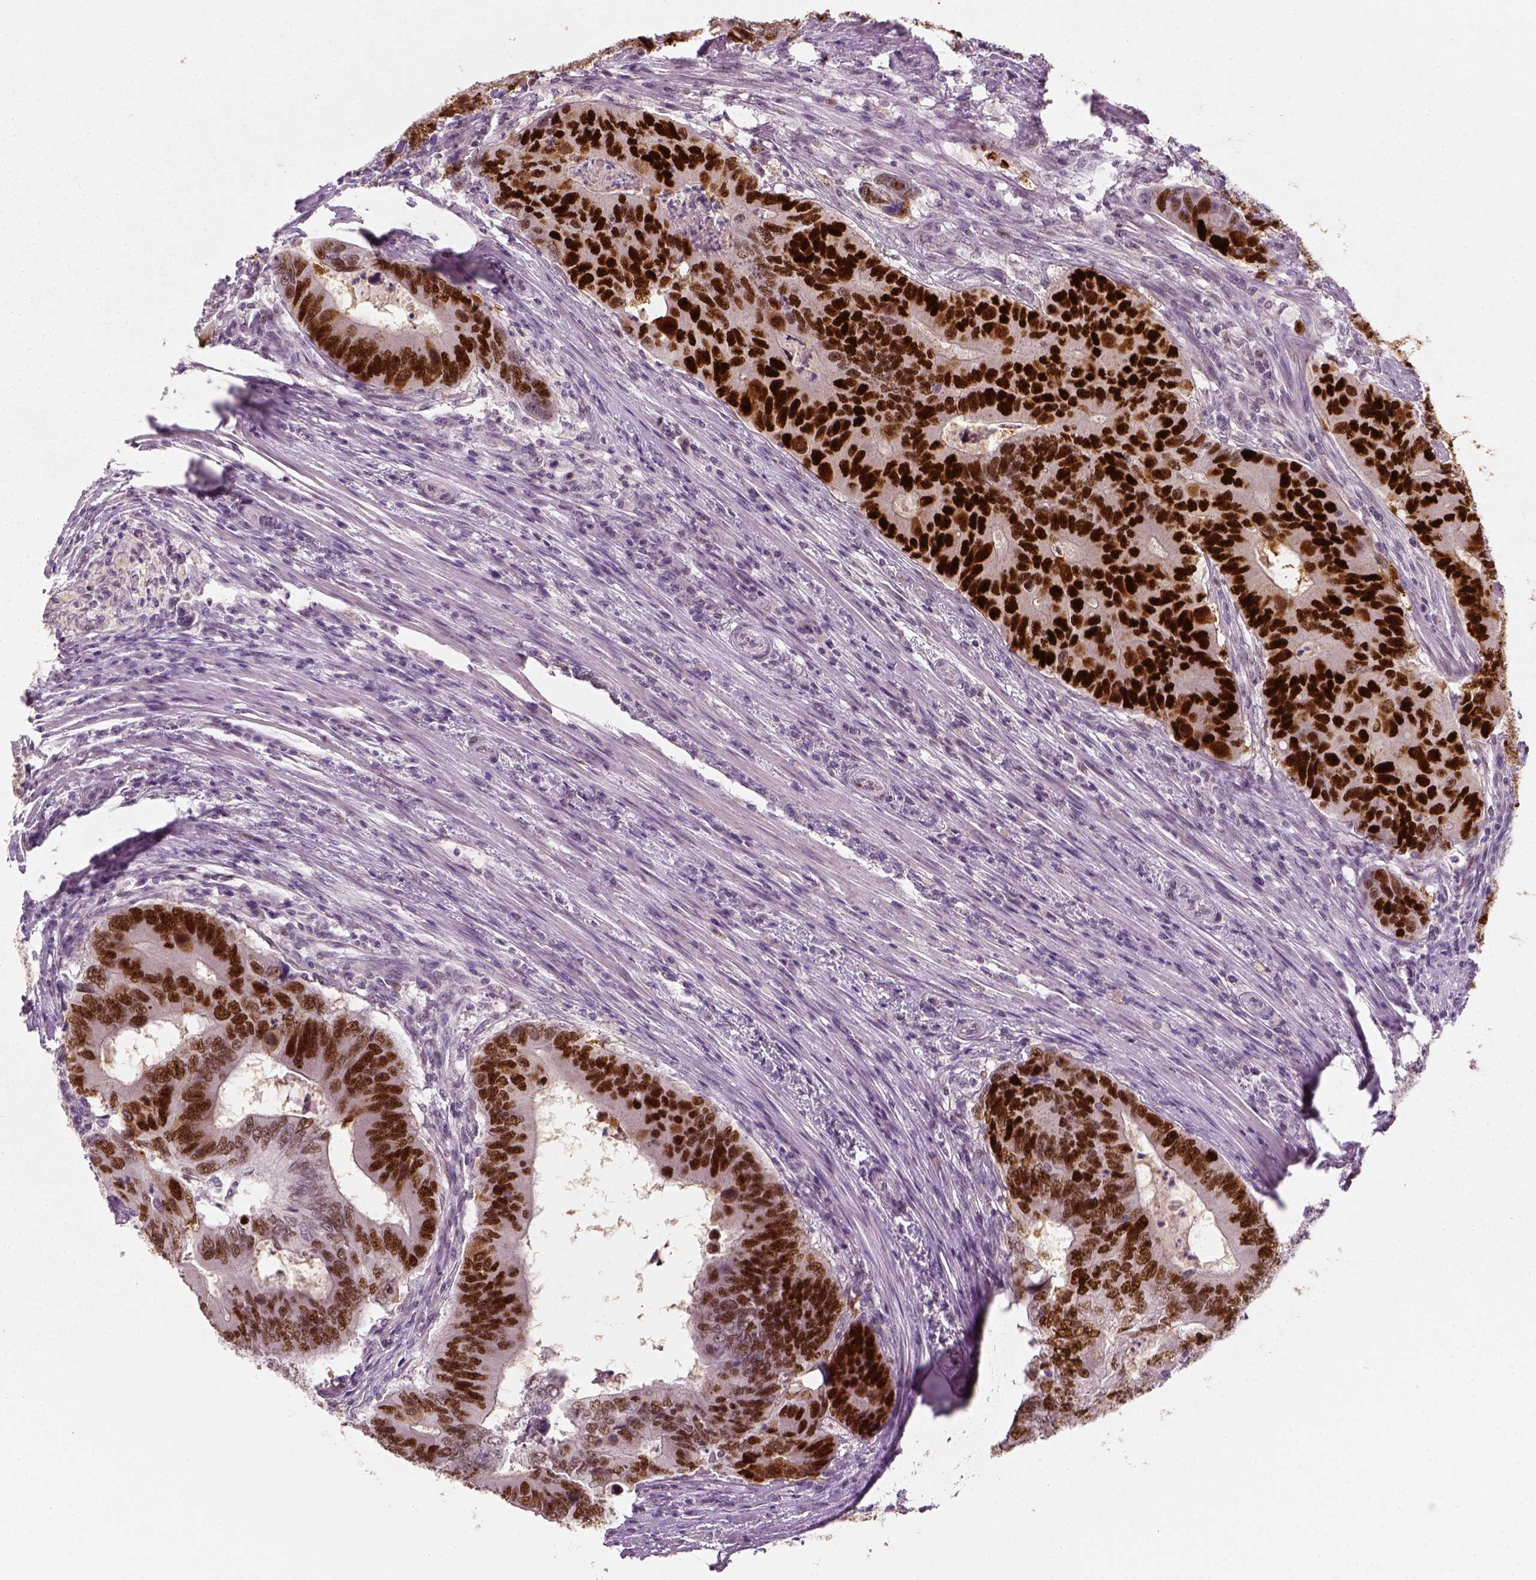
{"staining": {"intensity": "strong", "quantity": ">75%", "location": "nuclear"}, "tissue": "colorectal cancer", "cell_type": "Tumor cells", "image_type": "cancer", "snomed": [{"axis": "morphology", "description": "Adenocarcinoma, NOS"}, {"axis": "topography", "description": "Colon"}], "caption": "High-power microscopy captured an immunohistochemistry (IHC) image of colorectal cancer (adenocarcinoma), revealing strong nuclear positivity in approximately >75% of tumor cells.", "gene": "TP53", "patient": {"sex": "male", "age": 53}}